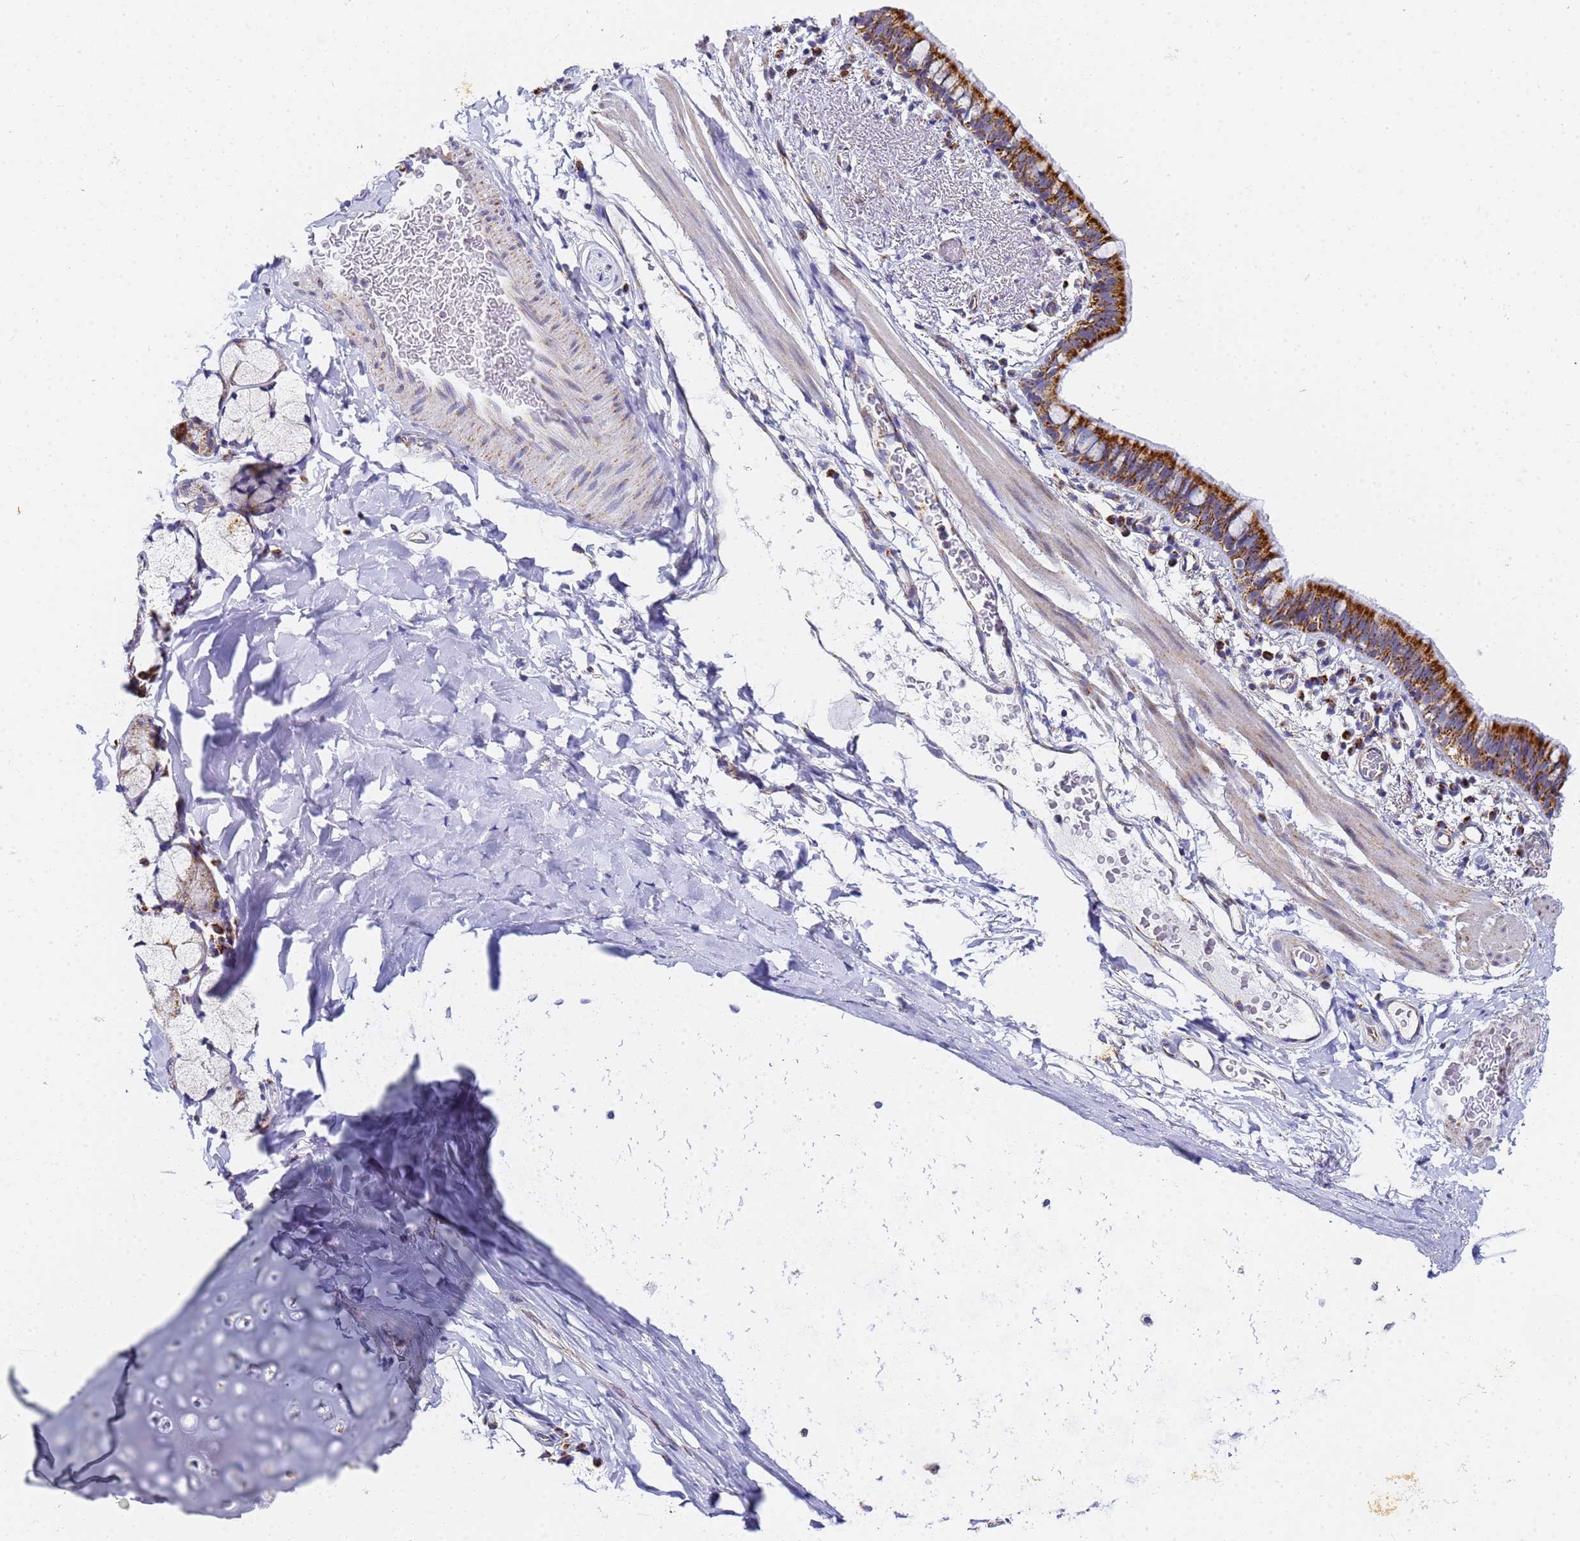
{"staining": {"intensity": "strong", "quantity": ">75%", "location": "cytoplasmic/membranous"}, "tissue": "bronchus", "cell_type": "Respiratory epithelial cells", "image_type": "normal", "snomed": [{"axis": "morphology", "description": "Normal tissue, NOS"}, {"axis": "topography", "description": "Cartilage tissue"}, {"axis": "topography", "description": "Bronchus"}], "caption": "The histopathology image demonstrates a brown stain indicating the presence of a protein in the cytoplasmic/membranous of respiratory epithelial cells in bronchus. Nuclei are stained in blue.", "gene": "CNIH4", "patient": {"sex": "female", "age": 36}}